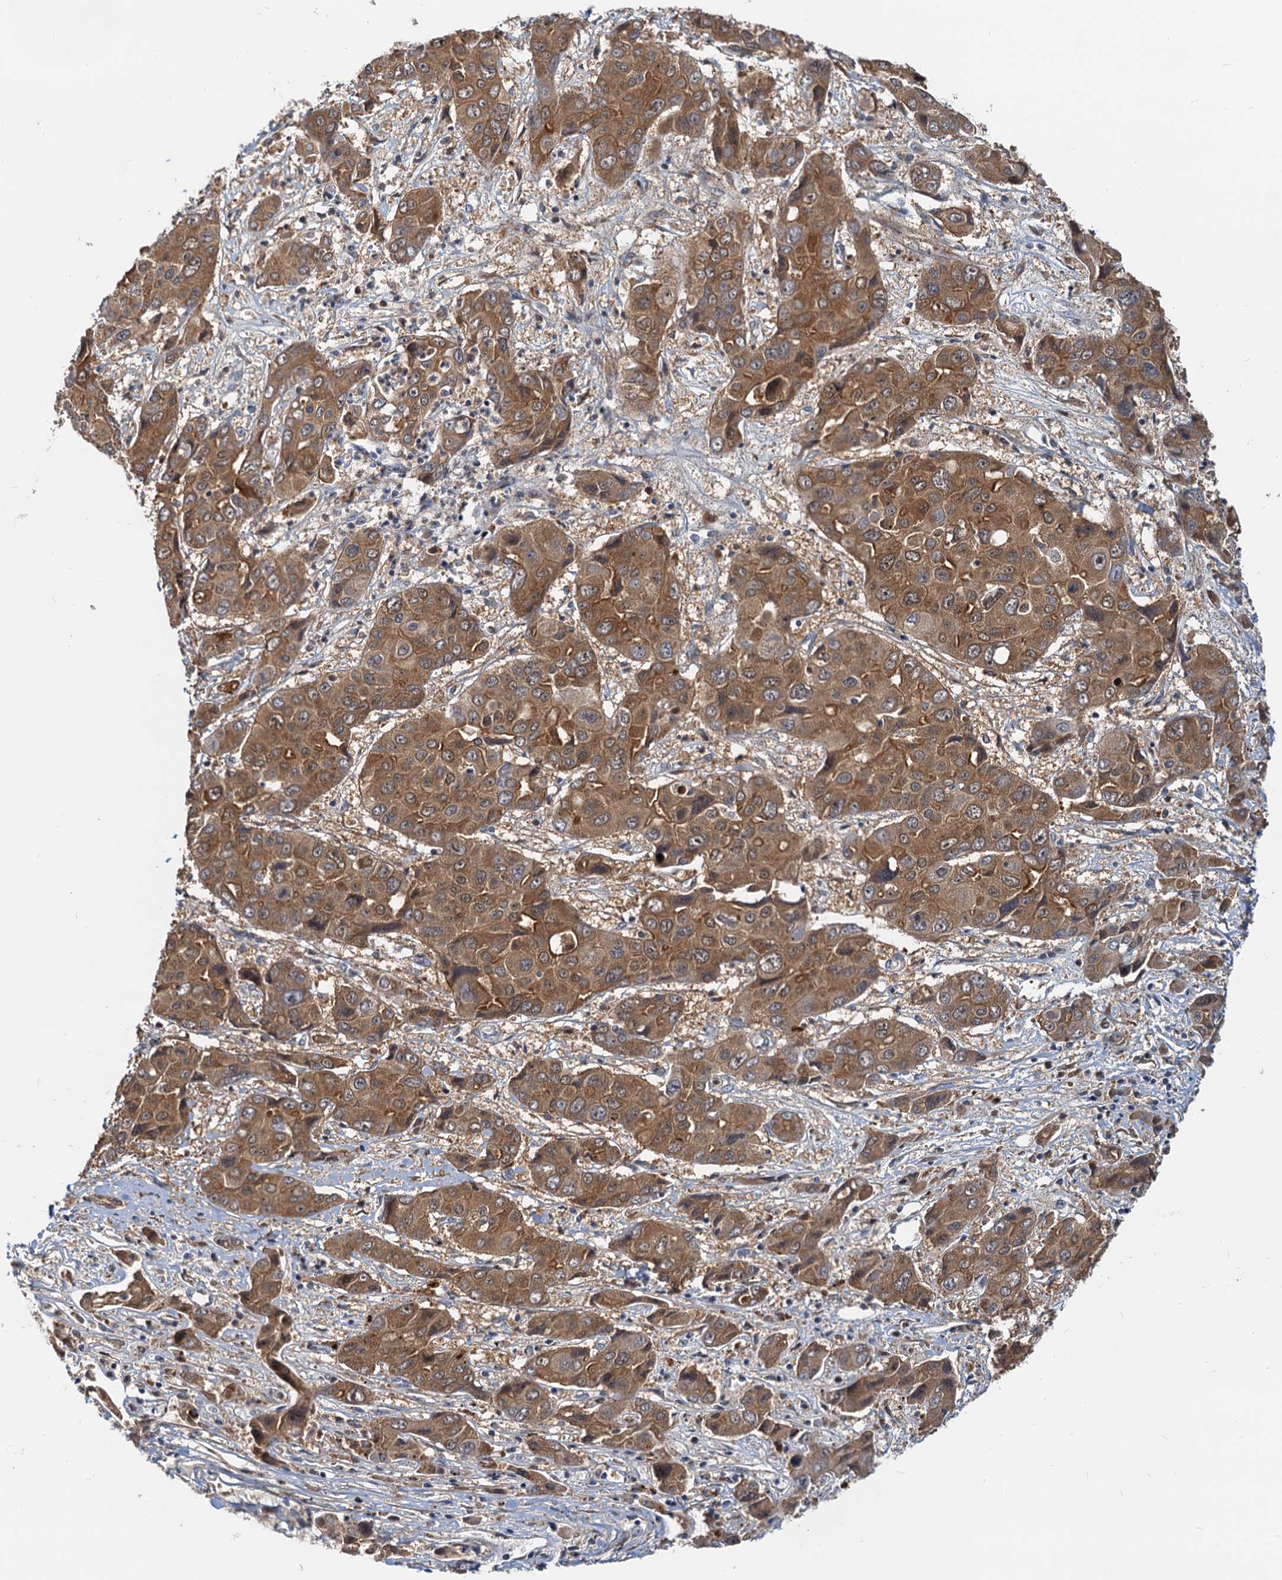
{"staining": {"intensity": "moderate", "quantity": ">75%", "location": "cytoplasmic/membranous"}, "tissue": "liver cancer", "cell_type": "Tumor cells", "image_type": "cancer", "snomed": [{"axis": "morphology", "description": "Cholangiocarcinoma"}, {"axis": "topography", "description": "Liver"}], "caption": "High-power microscopy captured an immunohistochemistry image of liver cancer (cholangiocarcinoma), revealing moderate cytoplasmic/membranous positivity in approximately >75% of tumor cells.", "gene": "TOLLIP", "patient": {"sex": "male", "age": 67}}